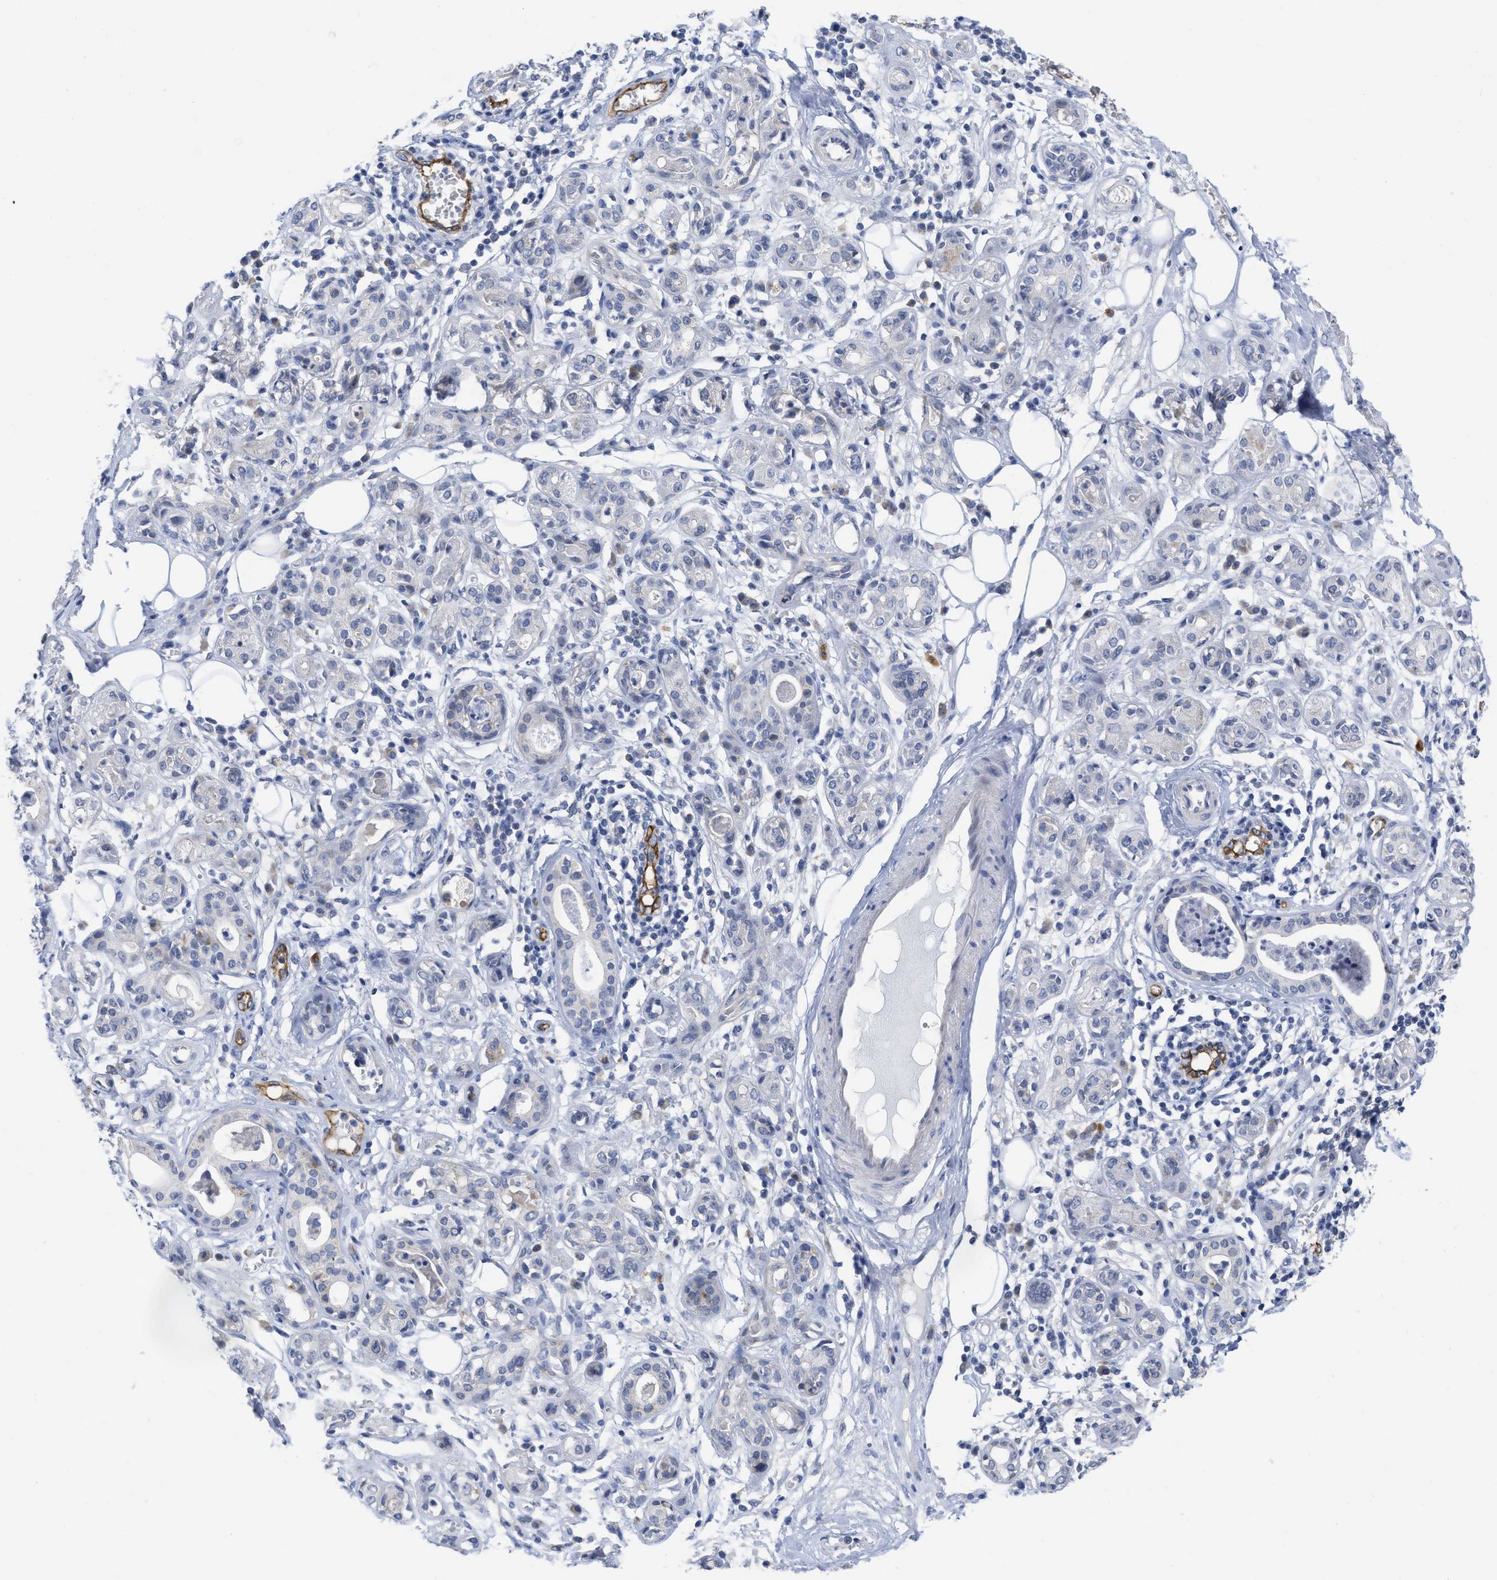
{"staining": {"intensity": "negative", "quantity": "none", "location": "none"}, "tissue": "adipose tissue", "cell_type": "Adipocytes", "image_type": "normal", "snomed": [{"axis": "morphology", "description": "Normal tissue, NOS"}, {"axis": "morphology", "description": "Inflammation, NOS"}, {"axis": "topography", "description": "Salivary gland"}, {"axis": "topography", "description": "Peripheral nerve tissue"}], "caption": "Image shows no significant protein staining in adipocytes of unremarkable adipose tissue. (IHC, brightfield microscopy, high magnification).", "gene": "ACKR1", "patient": {"sex": "female", "age": 75}}